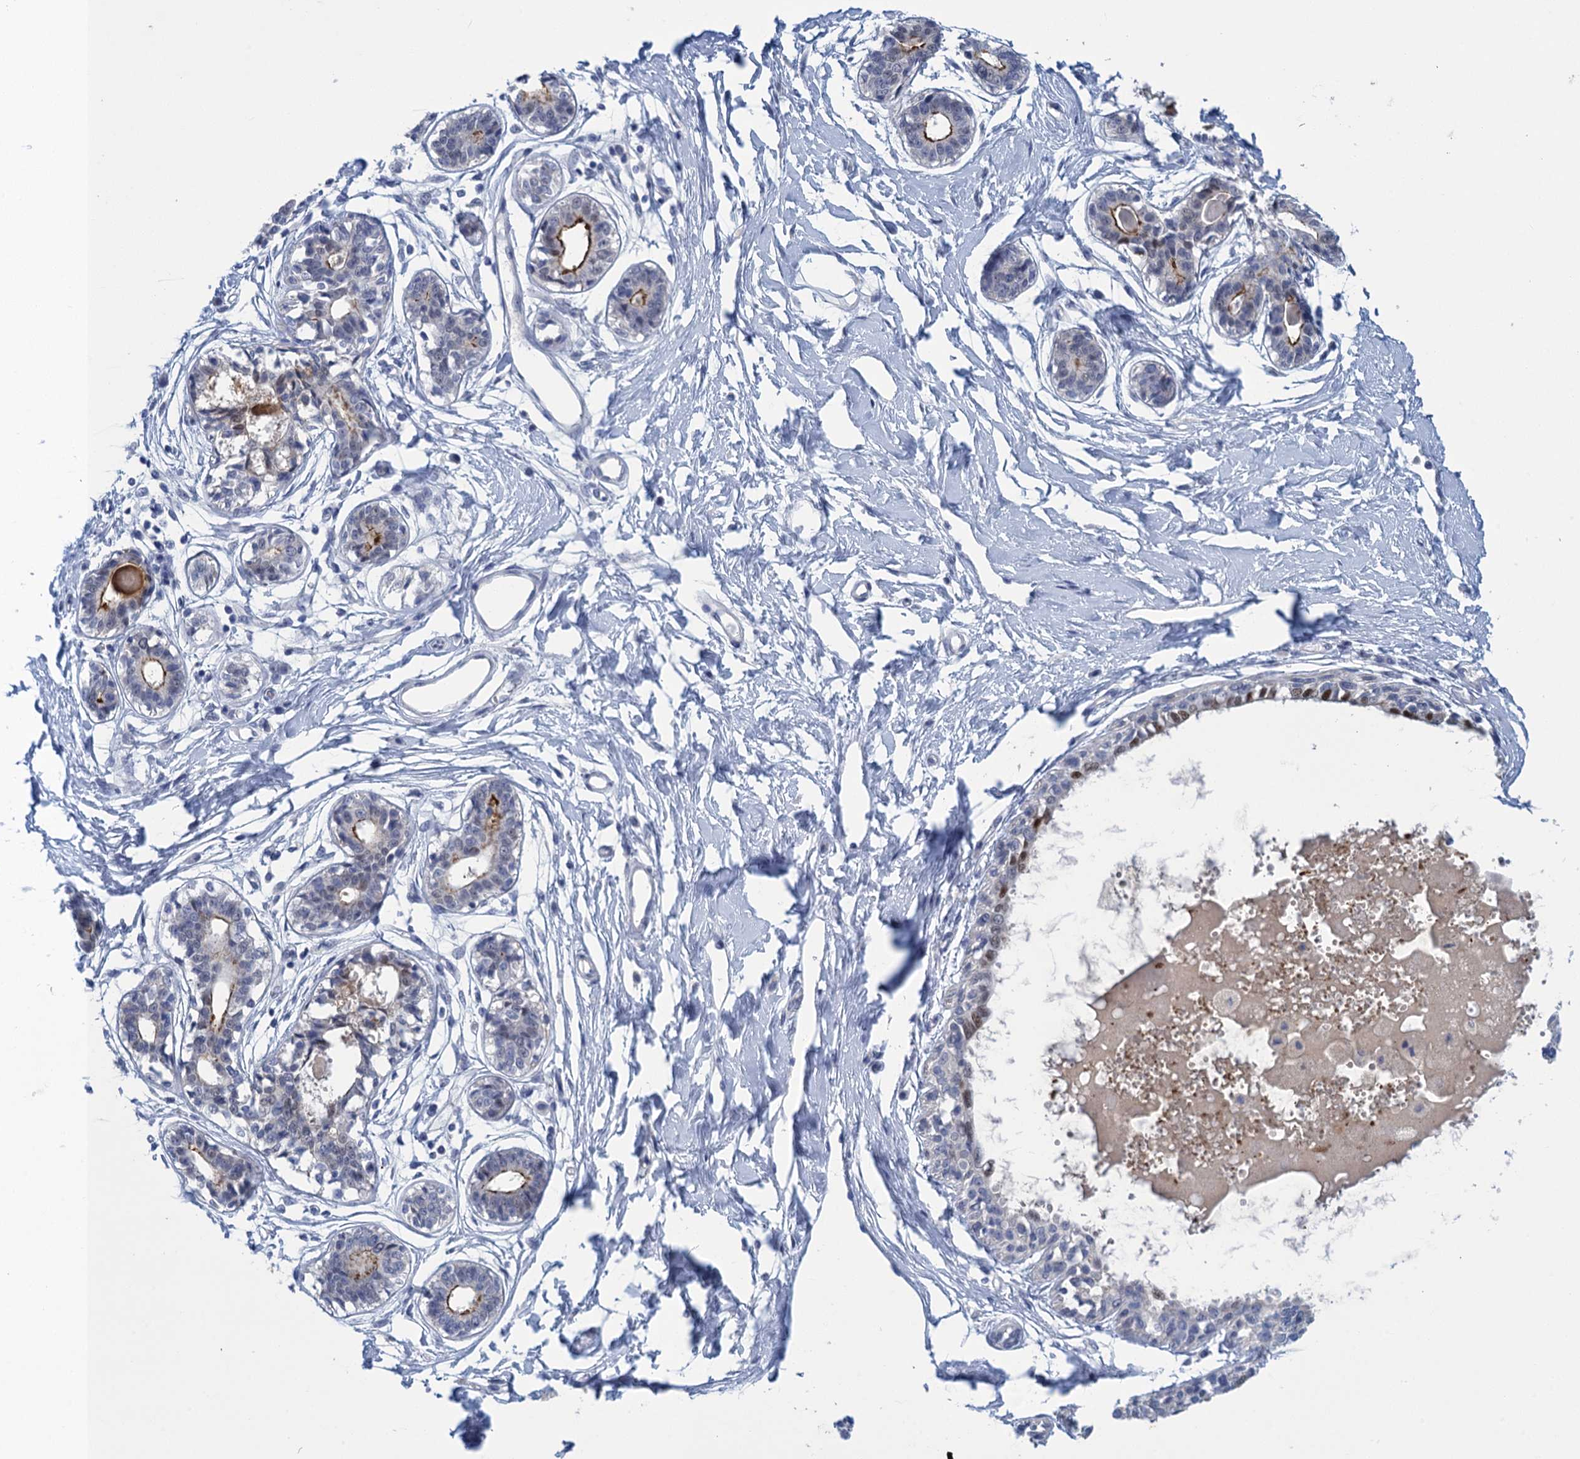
{"staining": {"intensity": "negative", "quantity": "none", "location": "none"}, "tissue": "breast", "cell_type": "Adipocytes", "image_type": "normal", "snomed": [{"axis": "morphology", "description": "Normal tissue, NOS"}, {"axis": "topography", "description": "Breast"}], "caption": "Immunohistochemistry of unremarkable human breast shows no positivity in adipocytes. (Brightfield microscopy of DAB (3,3'-diaminobenzidine) immunohistochemistry (IHC) at high magnification).", "gene": "SCEL", "patient": {"sex": "female", "age": 45}}